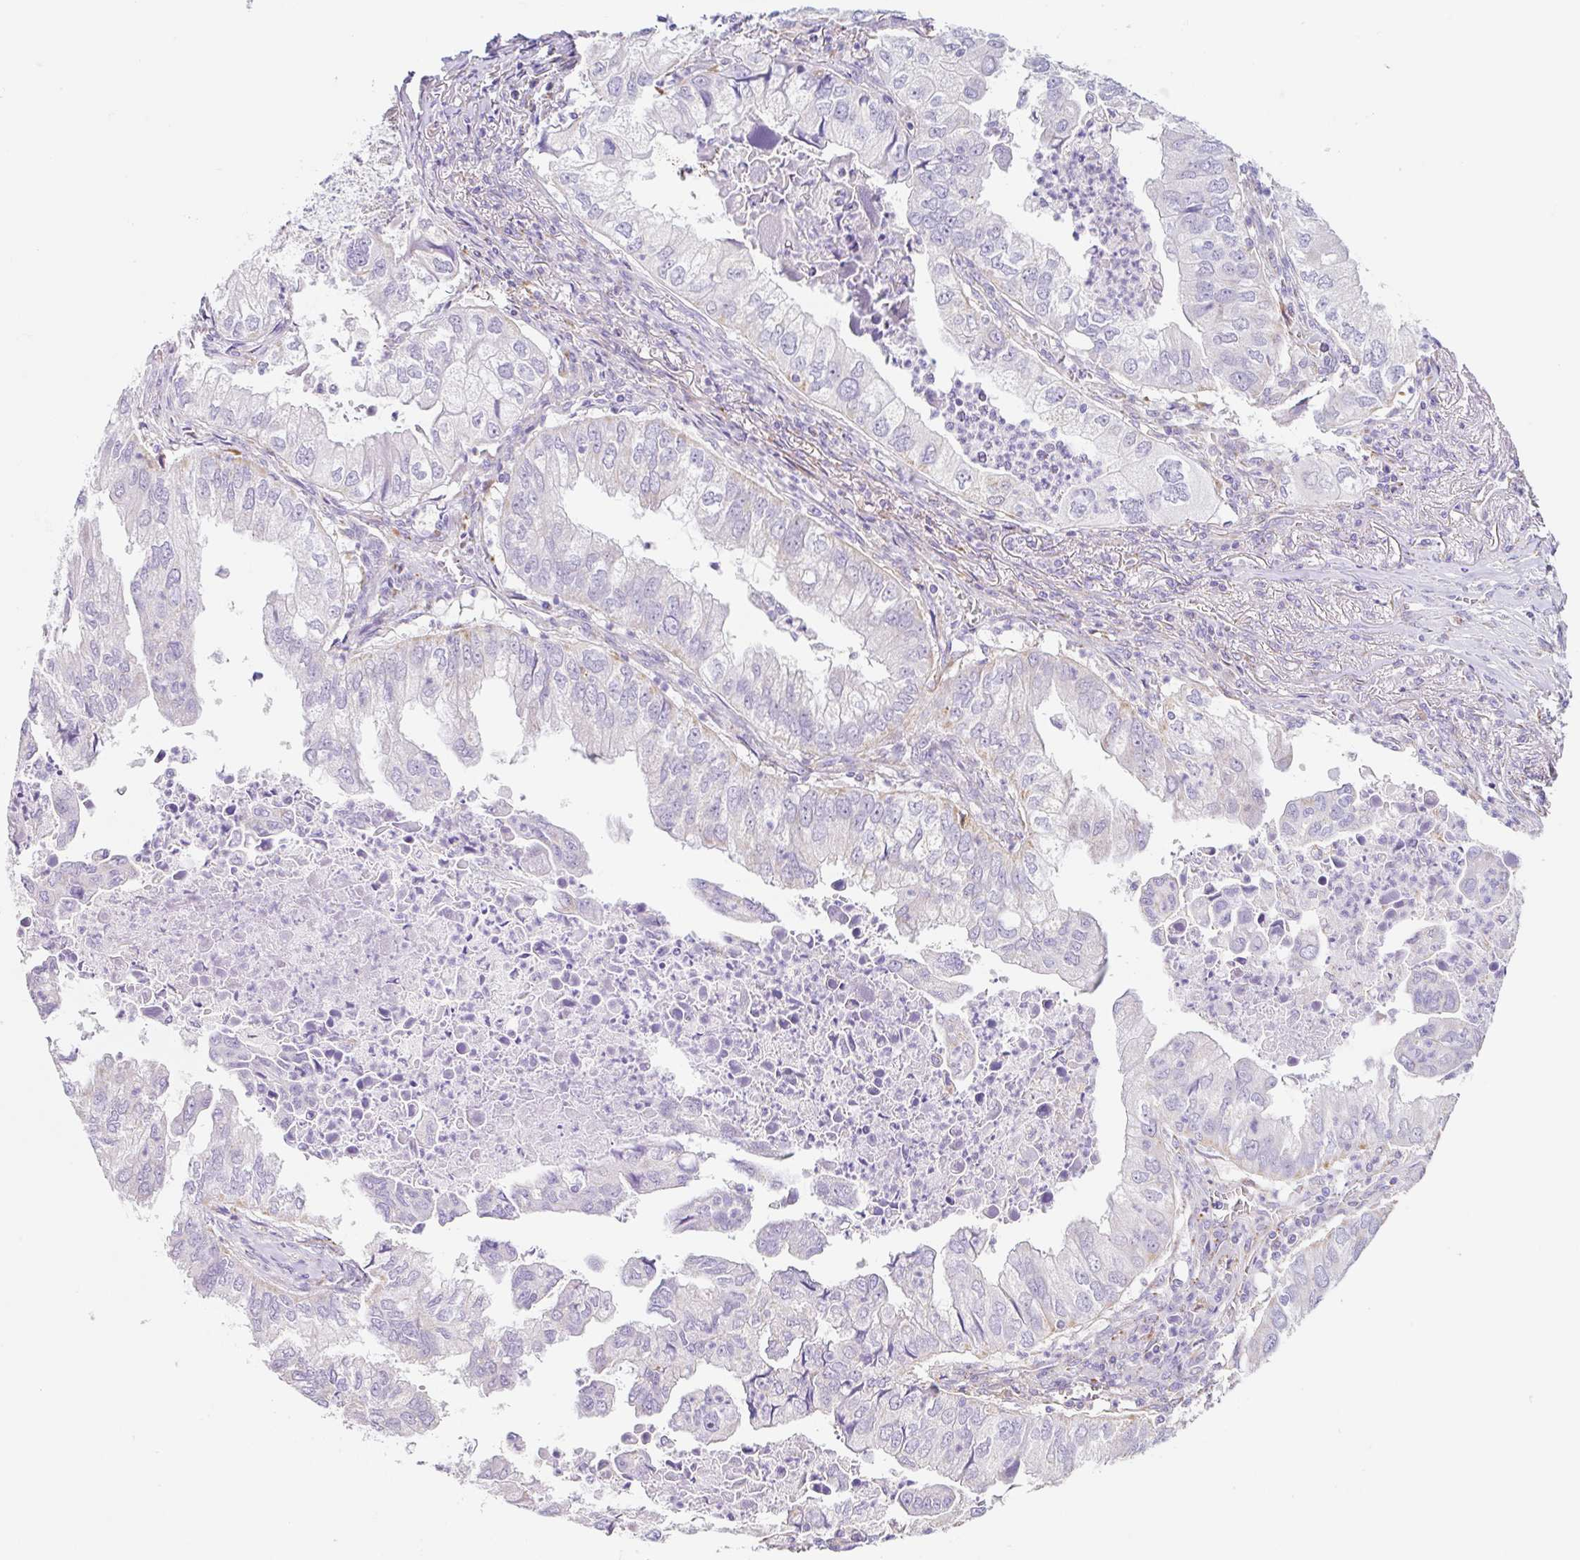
{"staining": {"intensity": "negative", "quantity": "none", "location": "none"}, "tissue": "lung cancer", "cell_type": "Tumor cells", "image_type": "cancer", "snomed": [{"axis": "morphology", "description": "Adenocarcinoma, NOS"}, {"axis": "topography", "description": "Lung"}], "caption": "Immunohistochemical staining of human adenocarcinoma (lung) displays no significant staining in tumor cells.", "gene": "DKK4", "patient": {"sex": "male", "age": 48}}